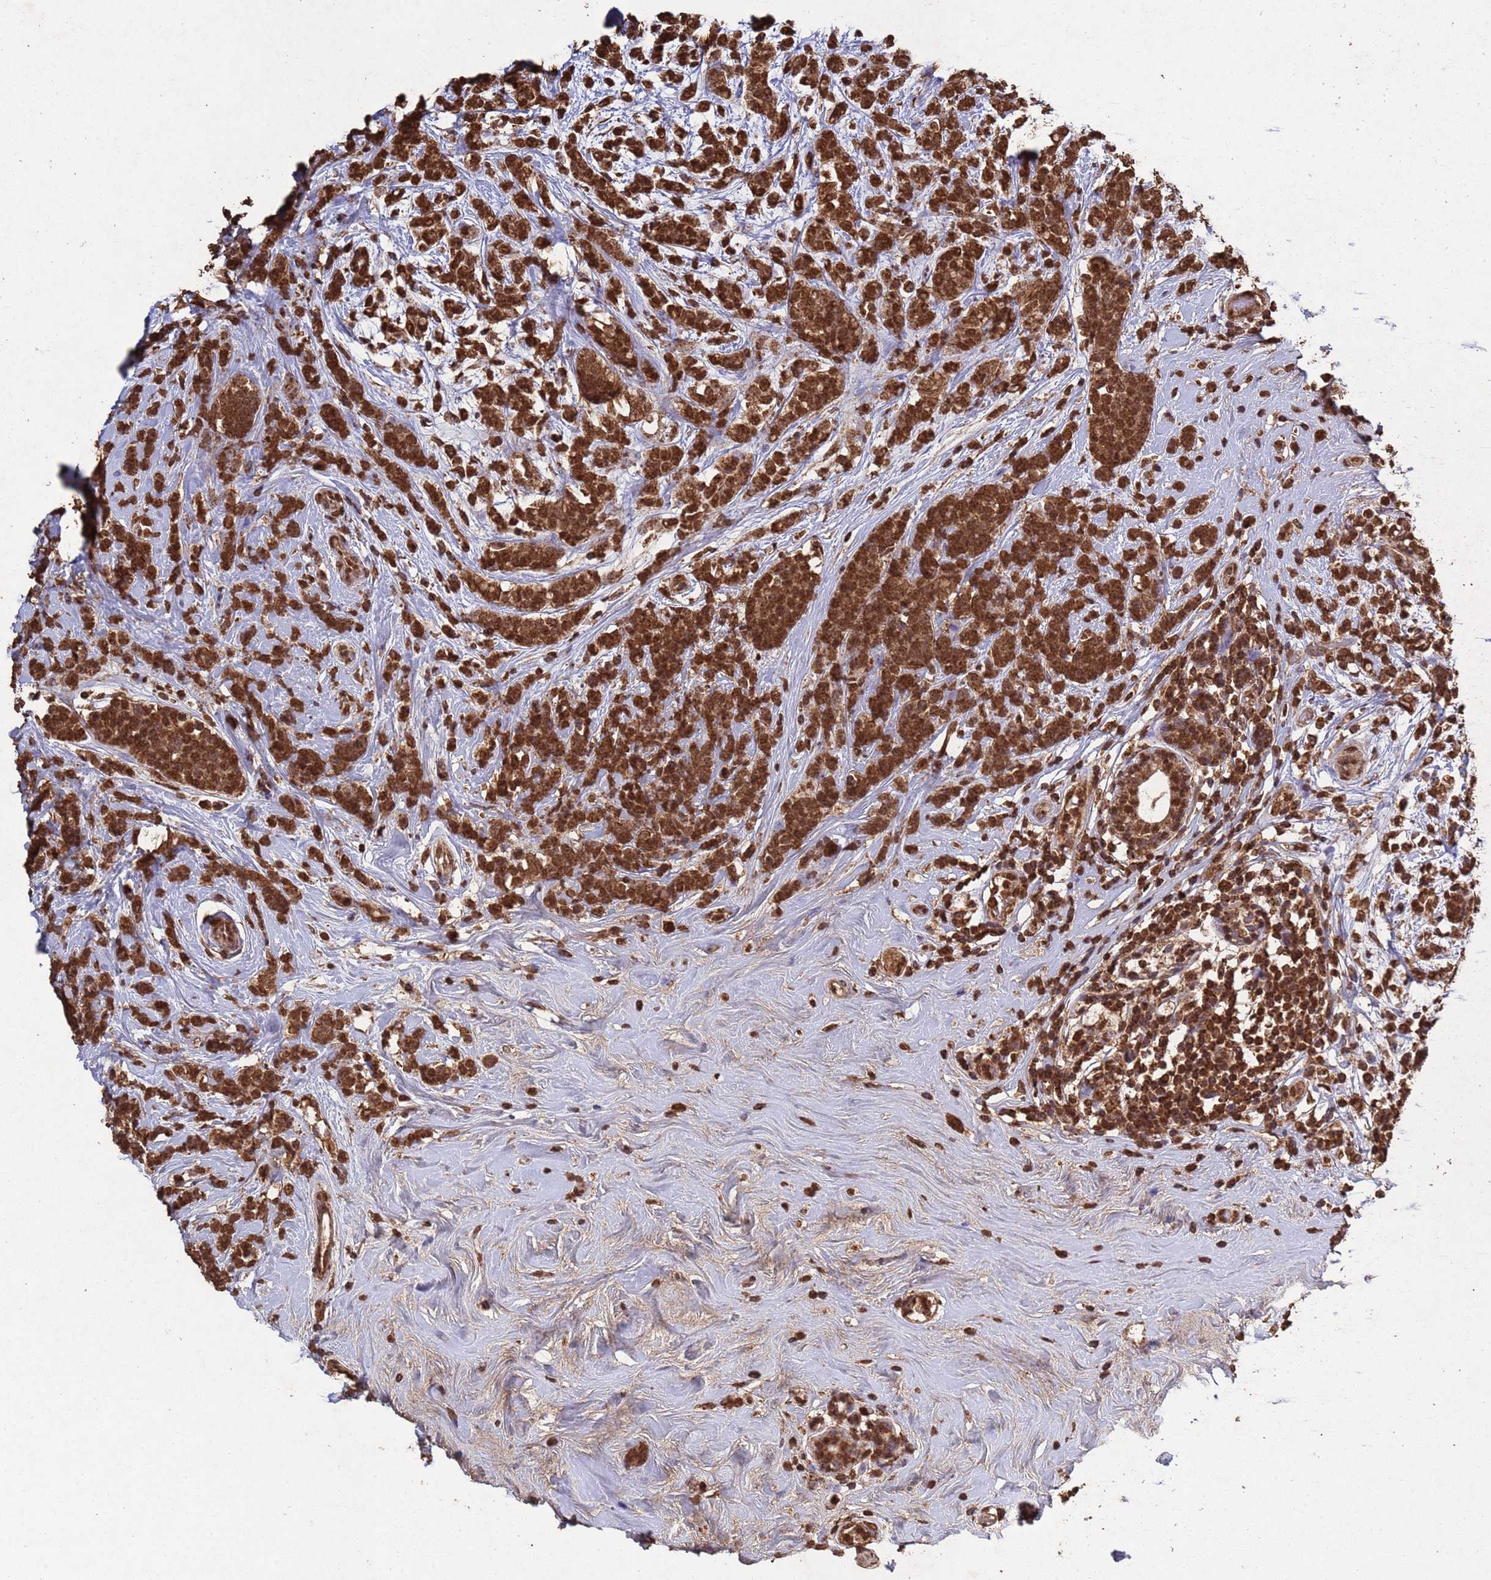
{"staining": {"intensity": "strong", "quantity": ">75%", "location": "cytoplasmic/membranous,nuclear"}, "tissue": "breast cancer", "cell_type": "Tumor cells", "image_type": "cancer", "snomed": [{"axis": "morphology", "description": "Lobular carcinoma"}, {"axis": "topography", "description": "Breast"}], "caption": "IHC of breast cancer (lobular carcinoma) reveals high levels of strong cytoplasmic/membranous and nuclear expression in approximately >75% of tumor cells.", "gene": "HDAC10", "patient": {"sex": "female", "age": 58}}